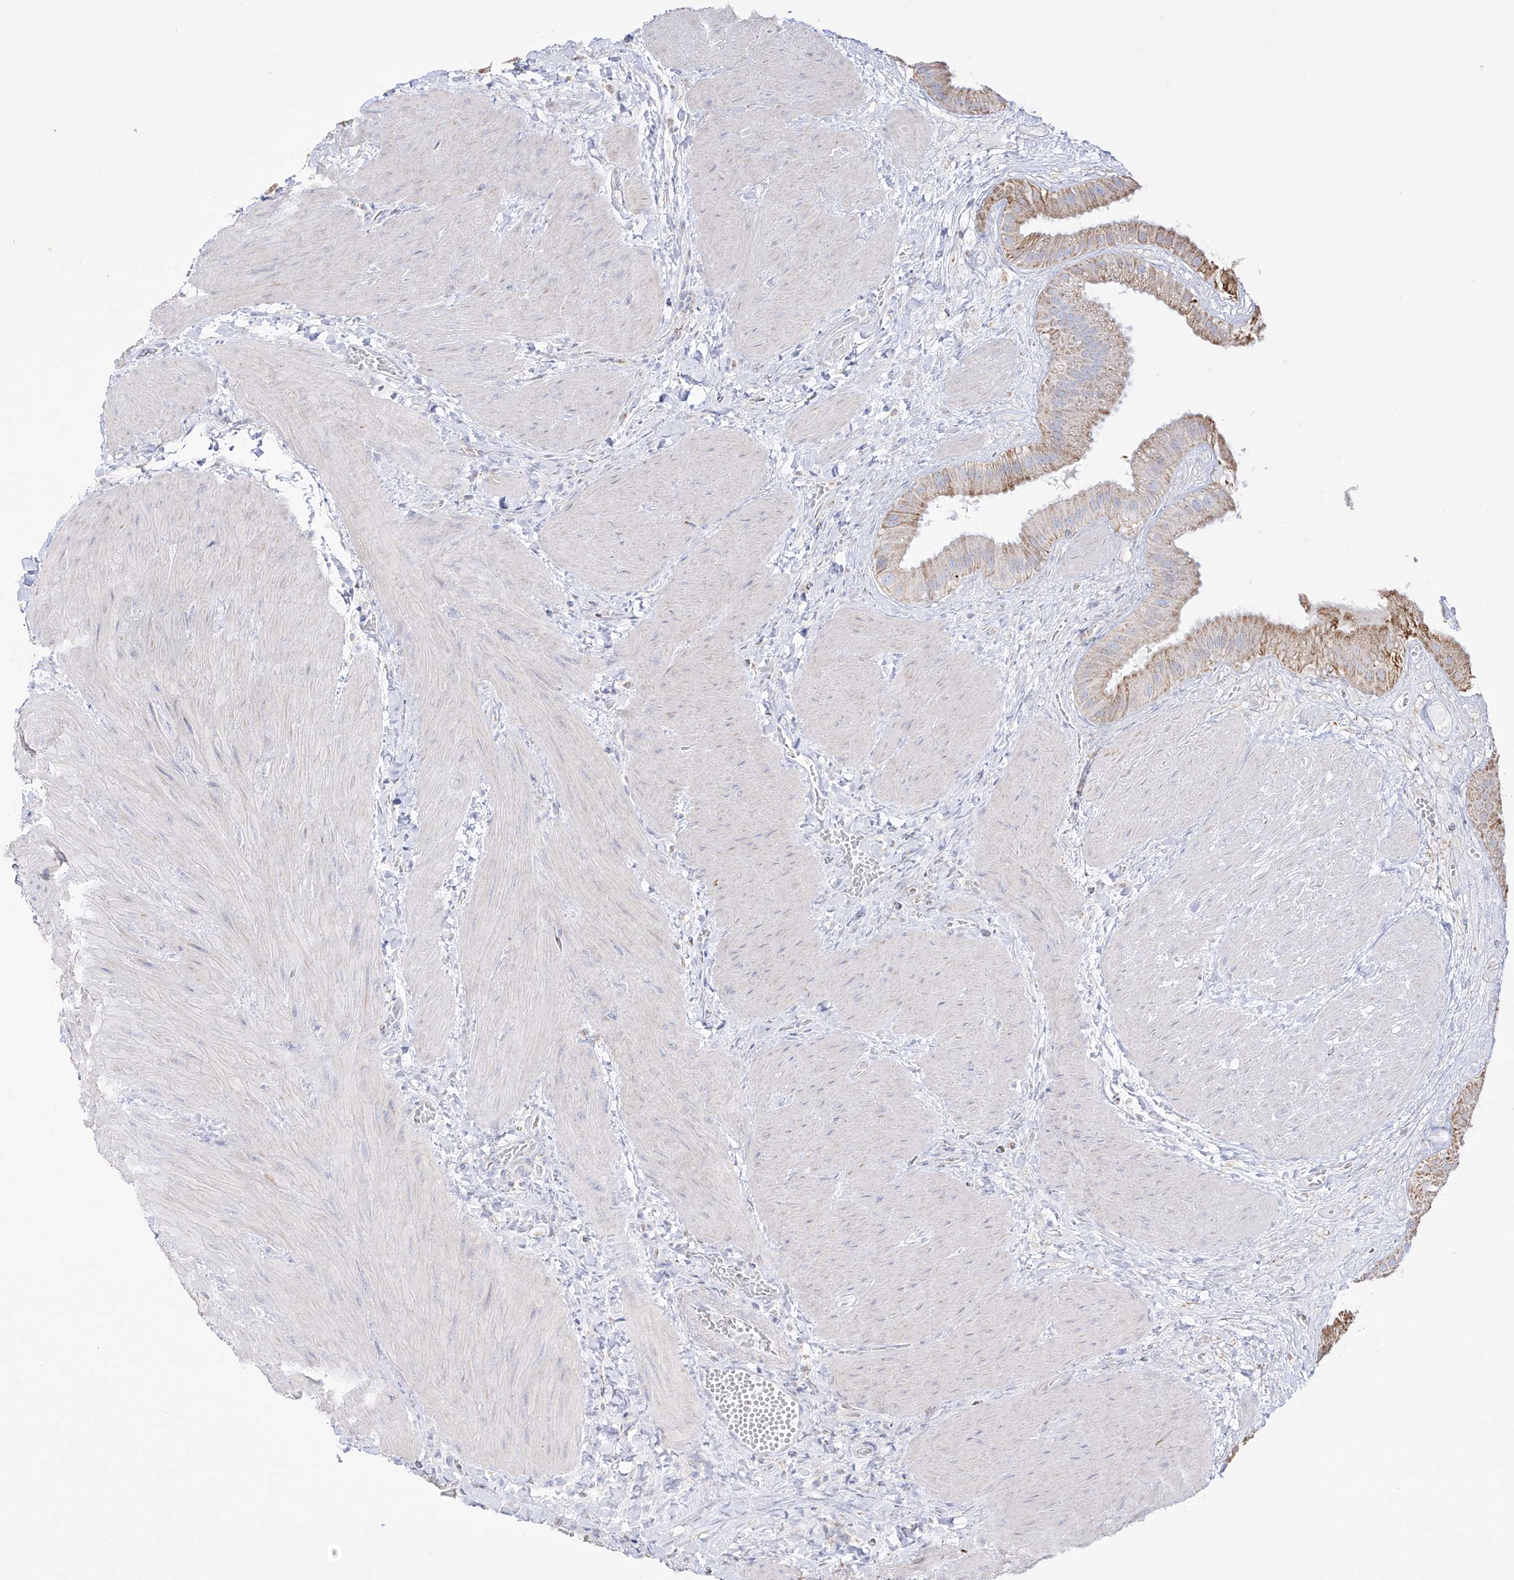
{"staining": {"intensity": "moderate", "quantity": "25%-75%", "location": "cytoplasmic/membranous"}, "tissue": "gallbladder", "cell_type": "Glandular cells", "image_type": "normal", "snomed": [{"axis": "morphology", "description": "Normal tissue, NOS"}, {"axis": "topography", "description": "Gallbladder"}], "caption": "Immunohistochemistry (IHC) (DAB (3,3'-diaminobenzidine)) staining of benign gallbladder displays moderate cytoplasmic/membranous protein expression in about 25%-75% of glandular cells.", "gene": "RCHY1", "patient": {"sex": "male", "age": 55}}